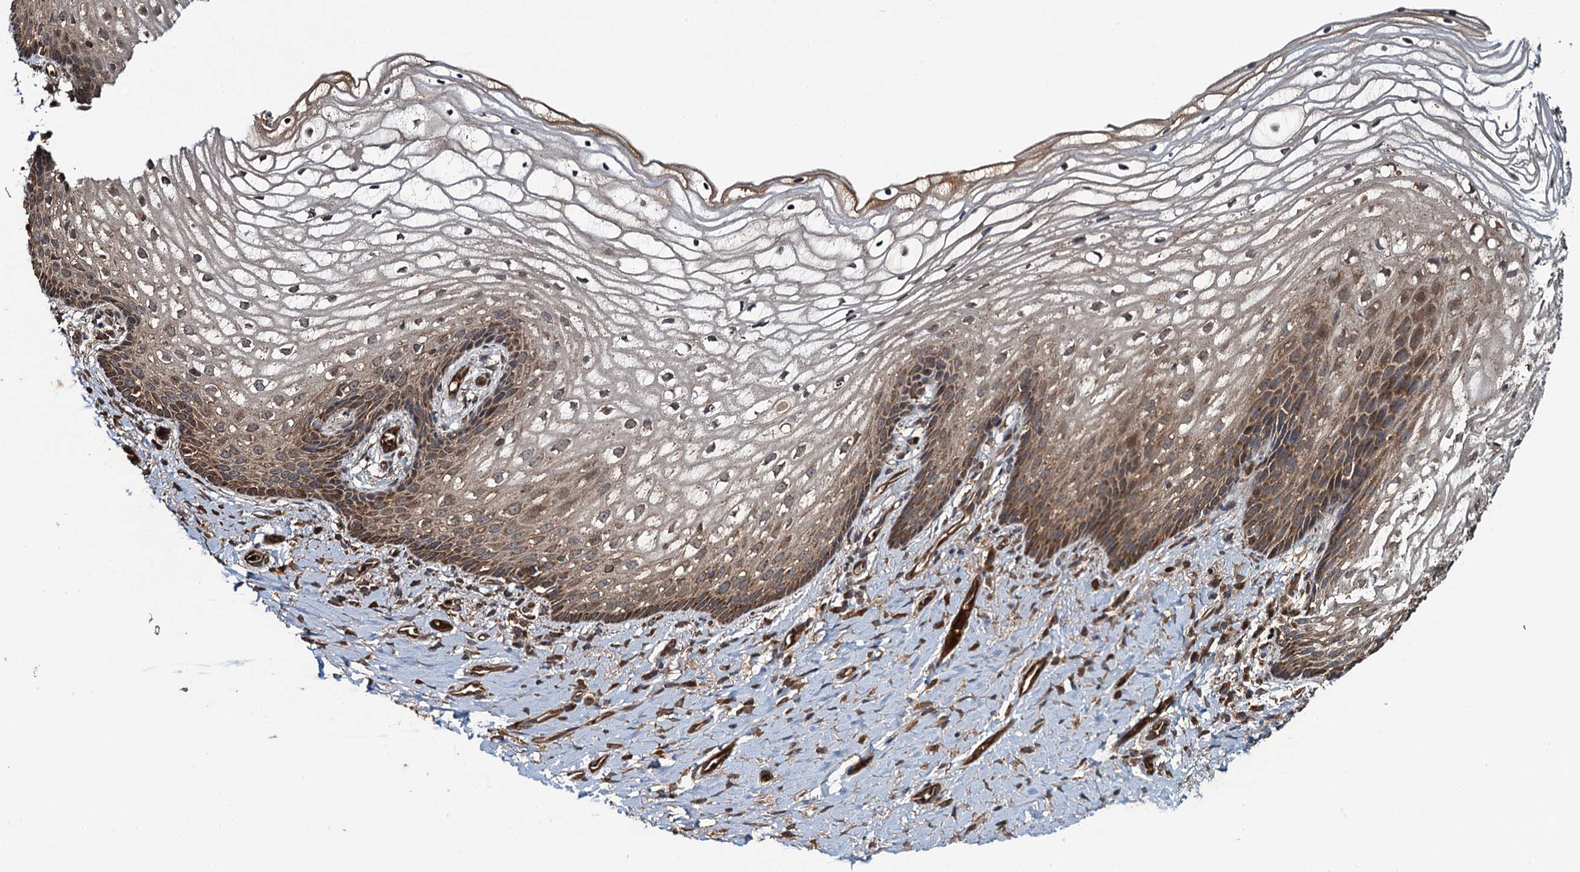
{"staining": {"intensity": "moderate", "quantity": "25%-75%", "location": "cytoplasmic/membranous"}, "tissue": "vagina", "cell_type": "Squamous epithelial cells", "image_type": "normal", "snomed": [{"axis": "morphology", "description": "Normal tissue, NOS"}, {"axis": "topography", "description": "Vagina"}], "caption": "IHC staining of benign vagina, which shows medium levels of moderate cytoplasmic/membranous staining in approximately 25%-75% of squamous epithelial cells indicating moderate cytoplasmic/membranous protein staining. The staining was performed using DAB (brown) for protein detection and nuclei were counterstained in hematoxylin (blue).", "gene": "SNX32", "patient": {"sex": "female", "age": 60}}